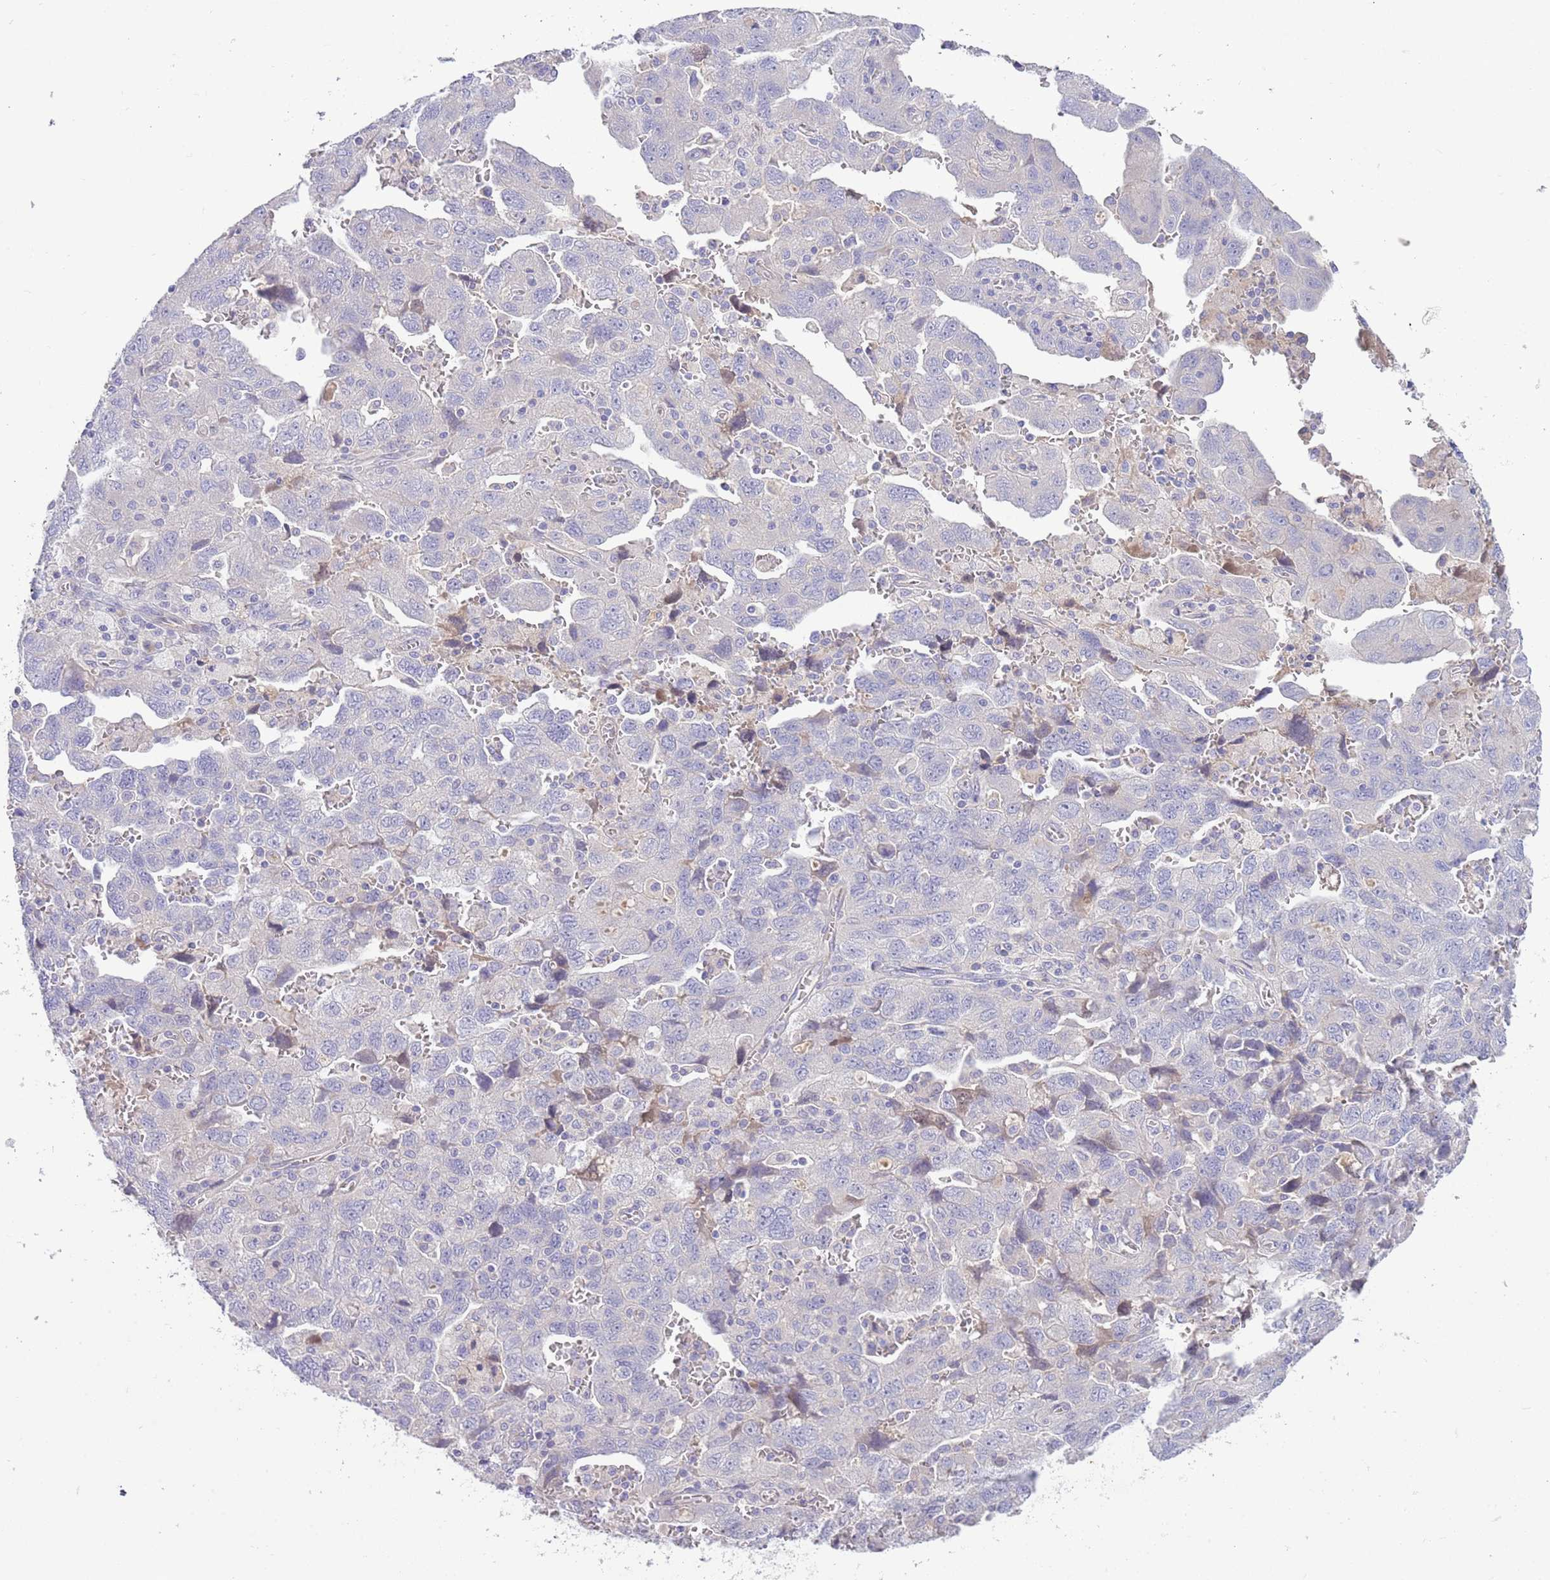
{"staining": {"intensity": "negative", "quantity": "none", "location": "none"}, "tissue": "ovarian cancer", "cell_type": "Tumor cells", "image_type": "cancer", "snomed": [{"axis": "morphology", "description": "Carcinoma, NOS"}, {"axis": "morphology", "description": "Cystadenocarcinoma, serous, NOS"}, {"axis": "topography", "description": "Ovary"}], "caption": "The histopathology image shows no staining of tumor cells in ovarian cancer.", "gene": "IGFL4", "patient": {"sex": "female", "age": 69}}